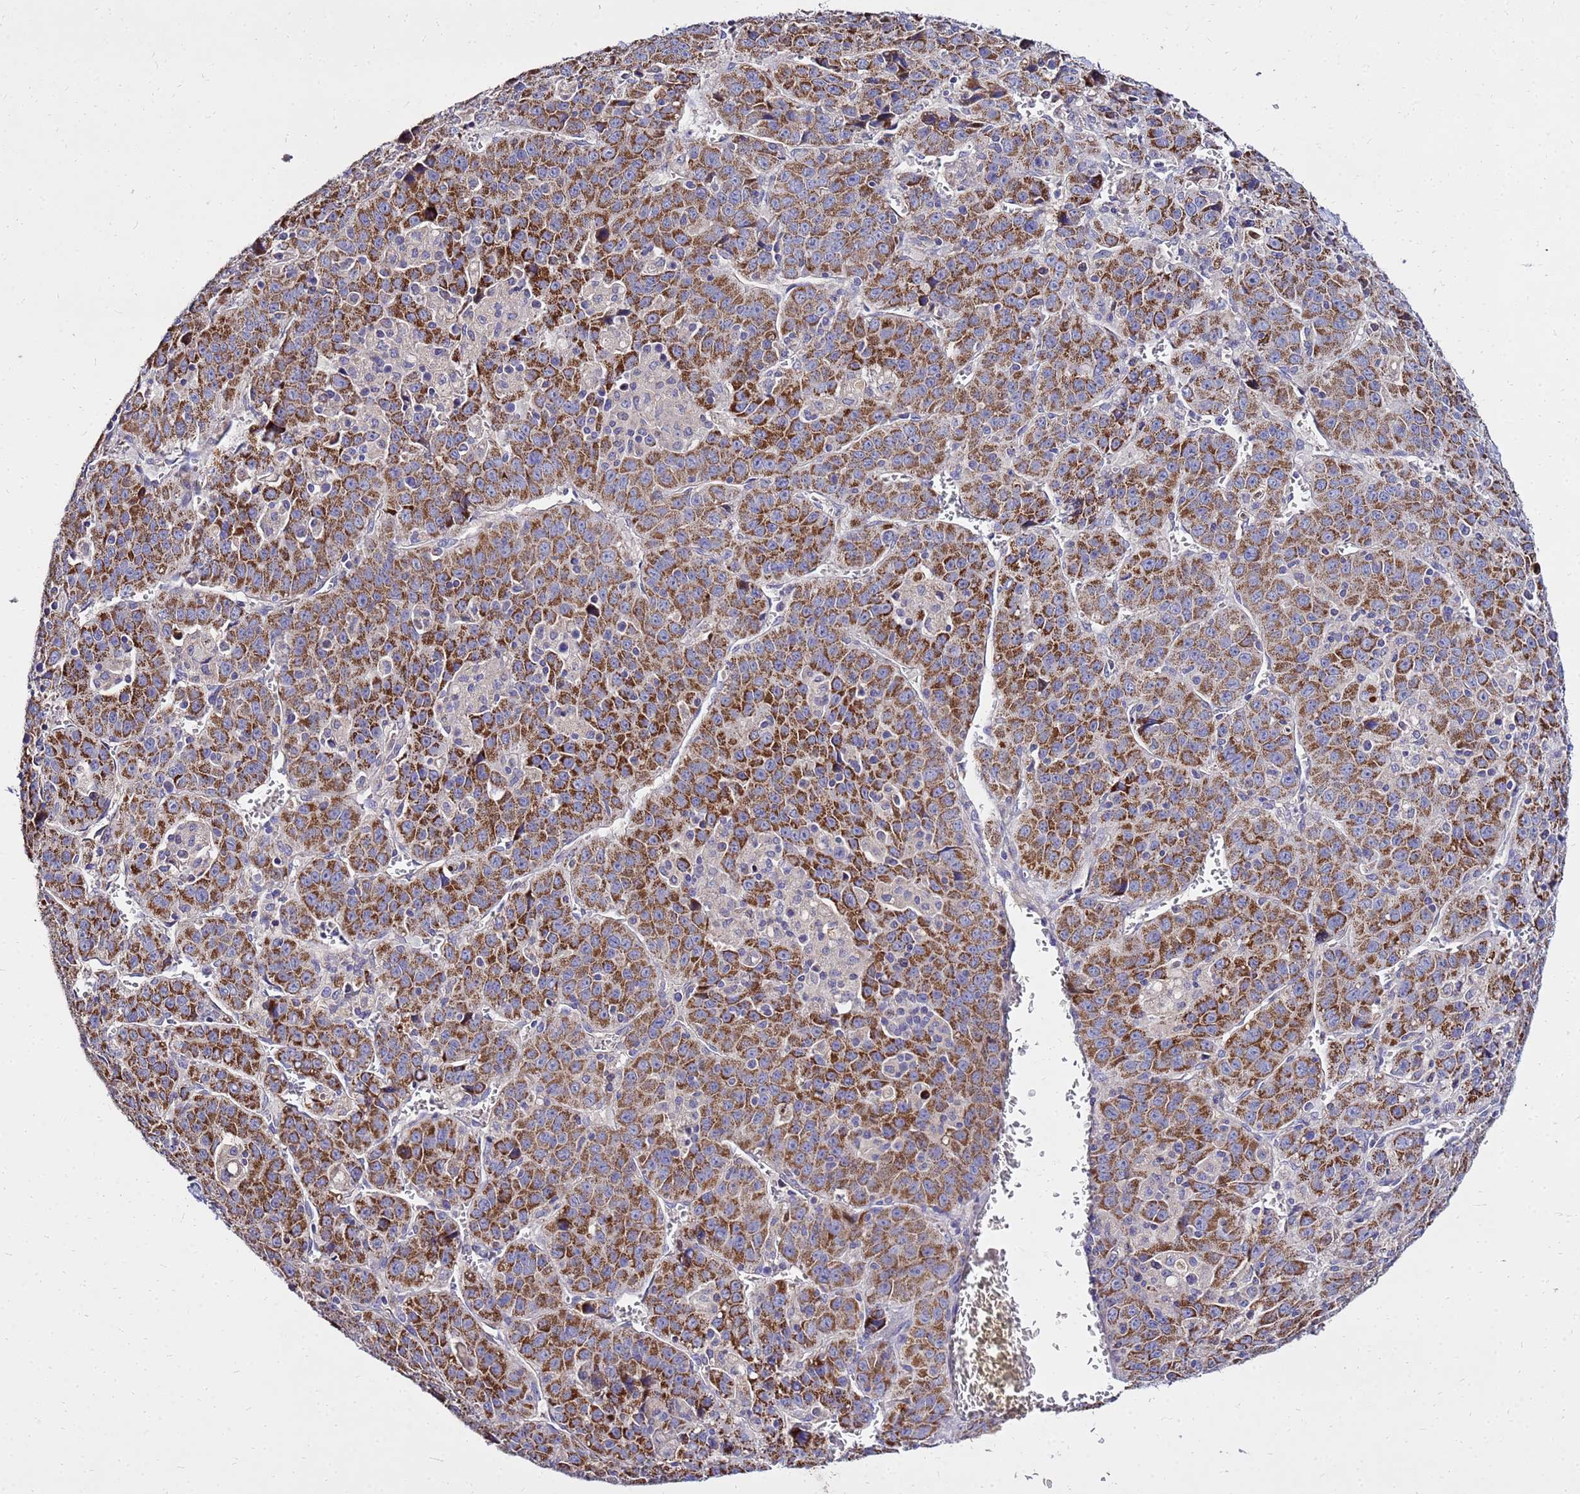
{"staining": {"intensity": "moderate", "quantity": ">75%", "location": "cytoplasmic/membranous"}, "tissue": "liver cancer", "cell_type": "Tumor cells", "image_type": "cancer", "snomed": [{"axis": "morphology", "description": "Carcinoma, Hepatocellular, NOS"}, {"axis": "topography", "description": "Liver"}], "caption": "Immunohistochemistry of human hepatocellular carcinoma (liver) demonstrates medium levels of moderate cytoplasmic/membranous expression in approximately >75% of tumor cells. Nuclei are stained in blue.", "gene": "COX14", "patient": {"sex": "female", "age": 53}}